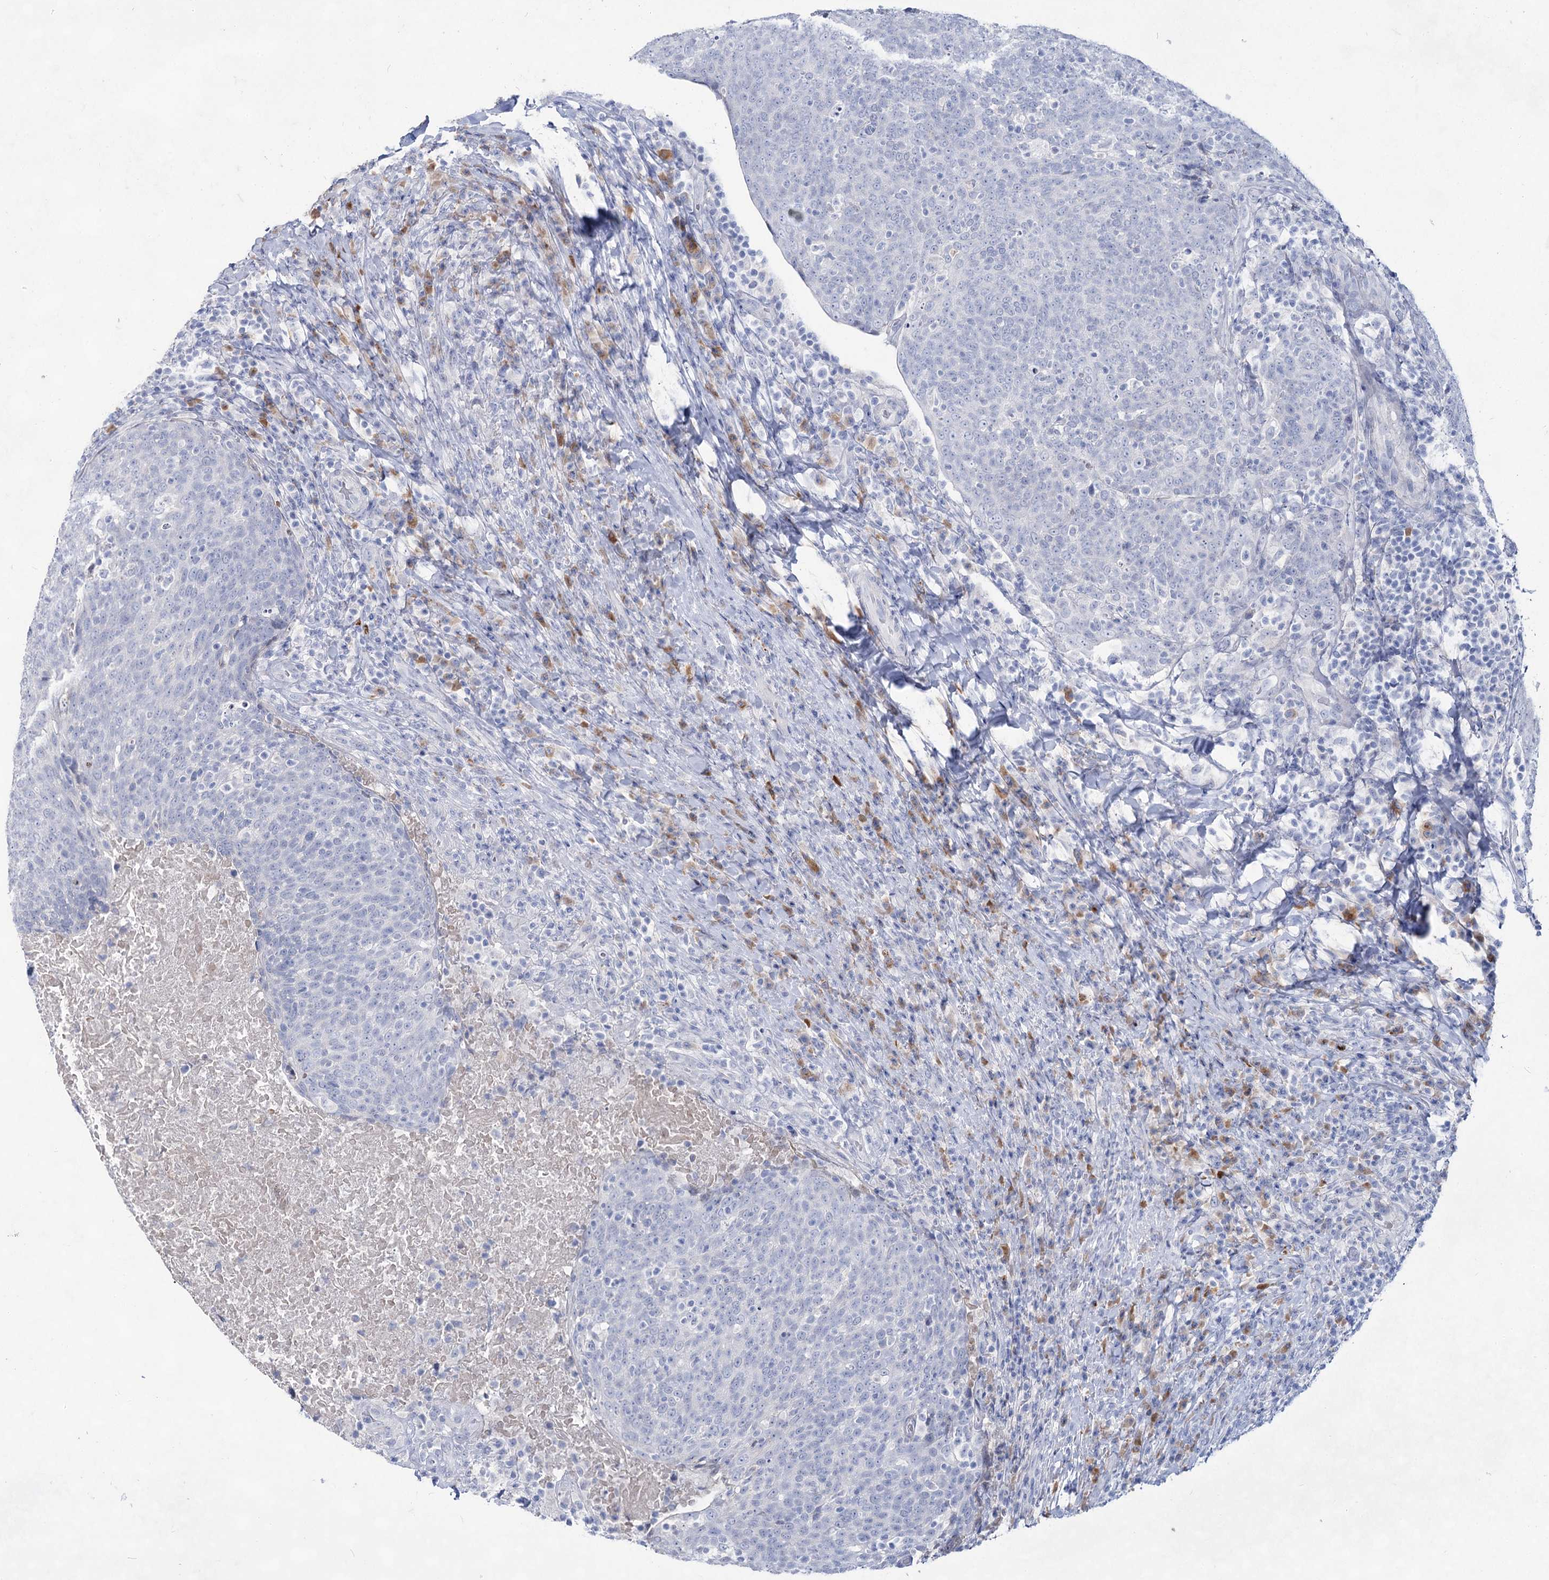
{"staining": {"intensity": "negative", "quantity": "none", "location": "none"}, "tissue": "head and neck cancer", "cell_type": "Tumor cells", "image_type": "cancer", "snomed": [{"axis": "morphology", "description": "Squamous cell carcinoma, NOS"}, {"axis": "morphology", "description": "Squamous cell carcinoma, metastatic, NOS"}, {"axis": "topography", "description": "Lymph node"}, {"axis": "topography", "description": "Head-Neck"}], "caption": "This is an immunohistochemistry (IHC) micrograph of human head and neck metastatic squamous cell carcinoma. There is no expression in tumor cells.", "gene": "ACRV1", "patient": {"sex": "male", "age": 62}}